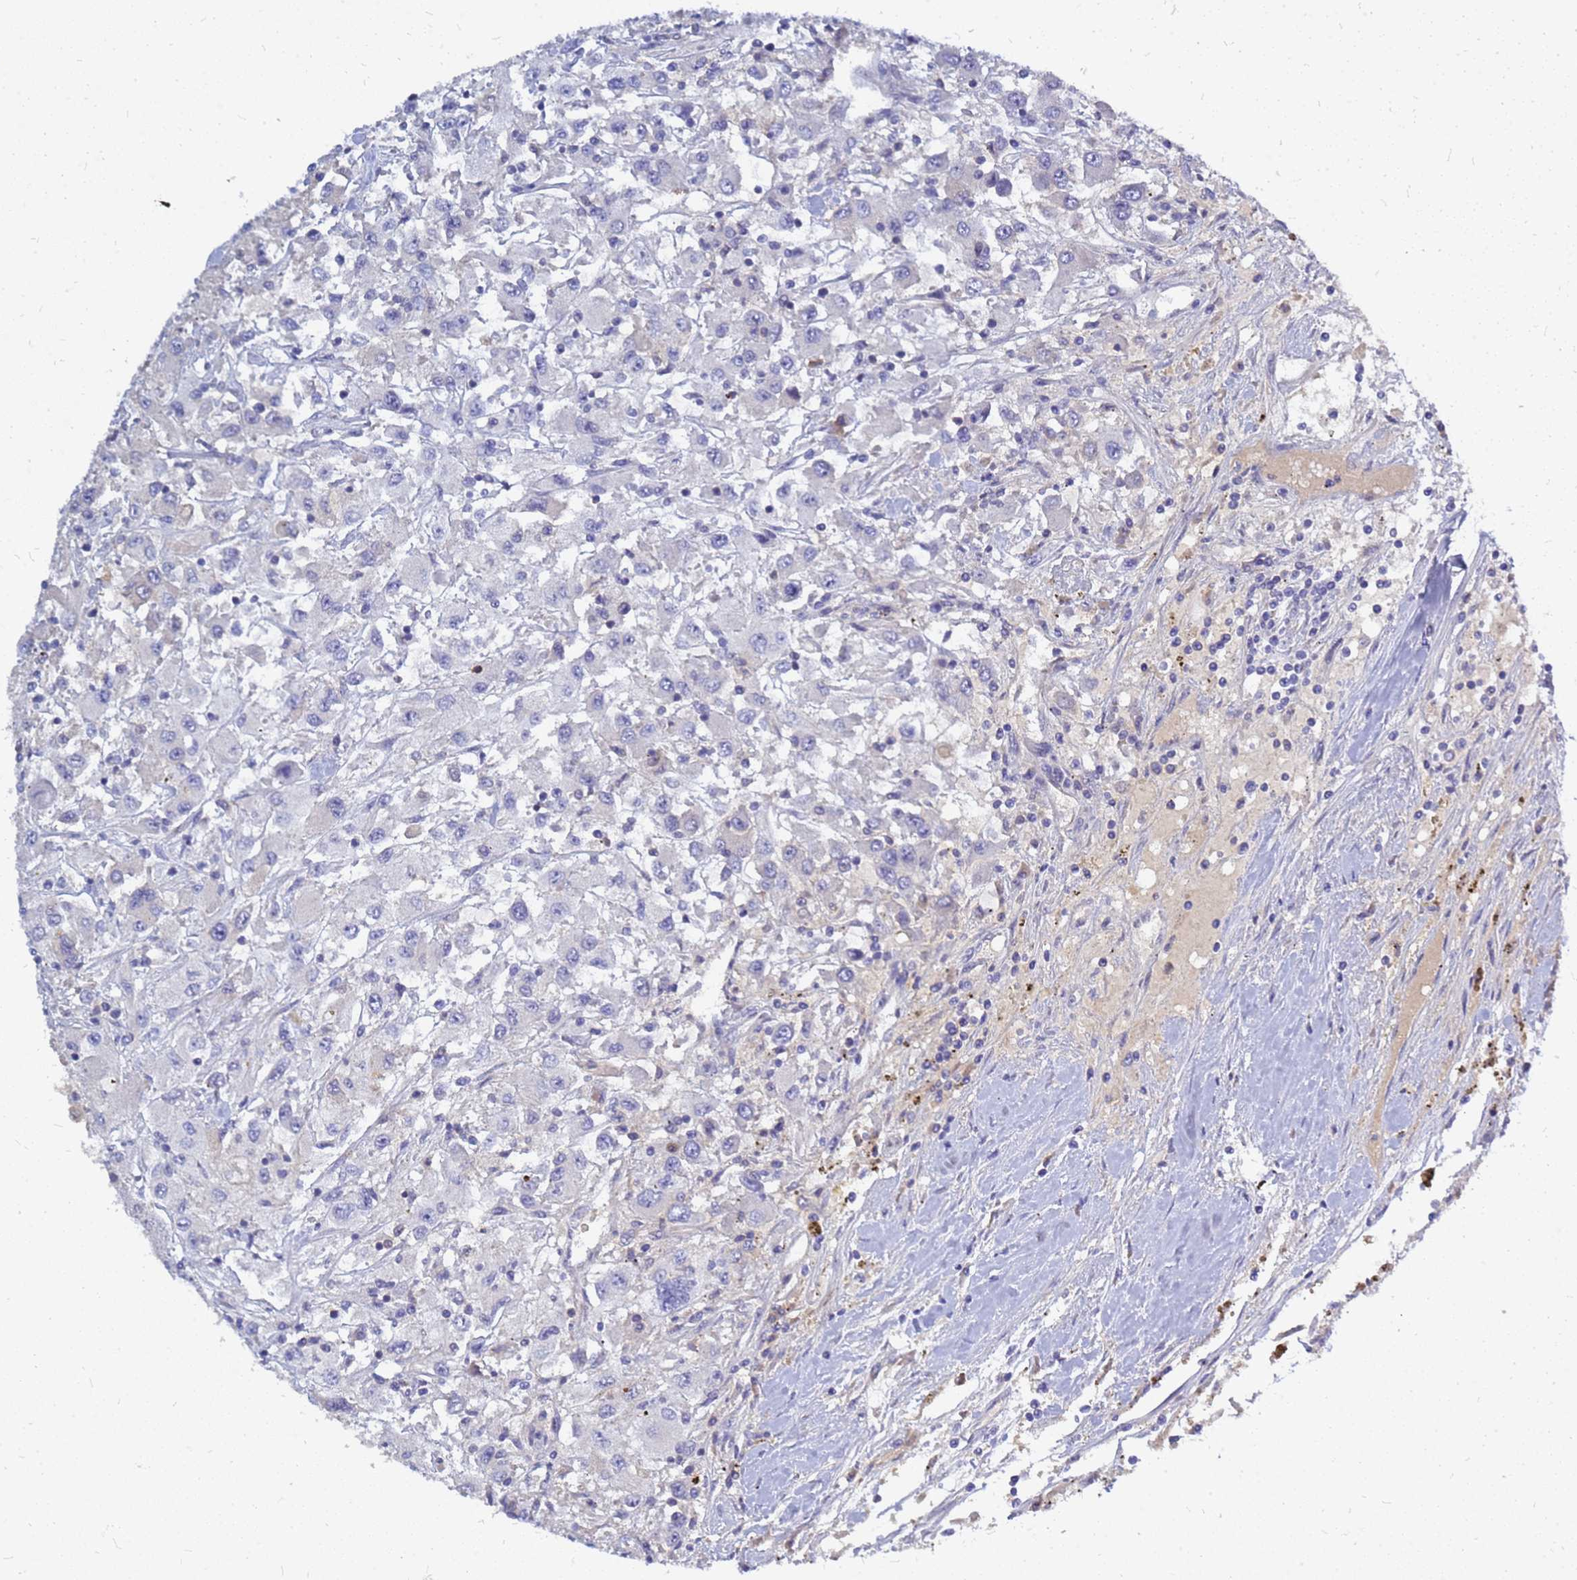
{"staining": {"intensity": "negative", "quantity": "none", "location": "none"}, "tissue": "renal cancer", "cell_type": "Tumor cells", "image_type": "cancer", "snomed": [{"axis": "morphology", "description": "Adenocarcinoma, NOS"}, {"axis": "topography", "description": "Kidney"}], "caption": "IHC micrograph of neoplastic tissue: renal adenocarcinoma stained with DAB reveals no significant protein staining in tumor cells.", "gene": "SRGAP3", "patient": {"sex": "female", "age": 67}}